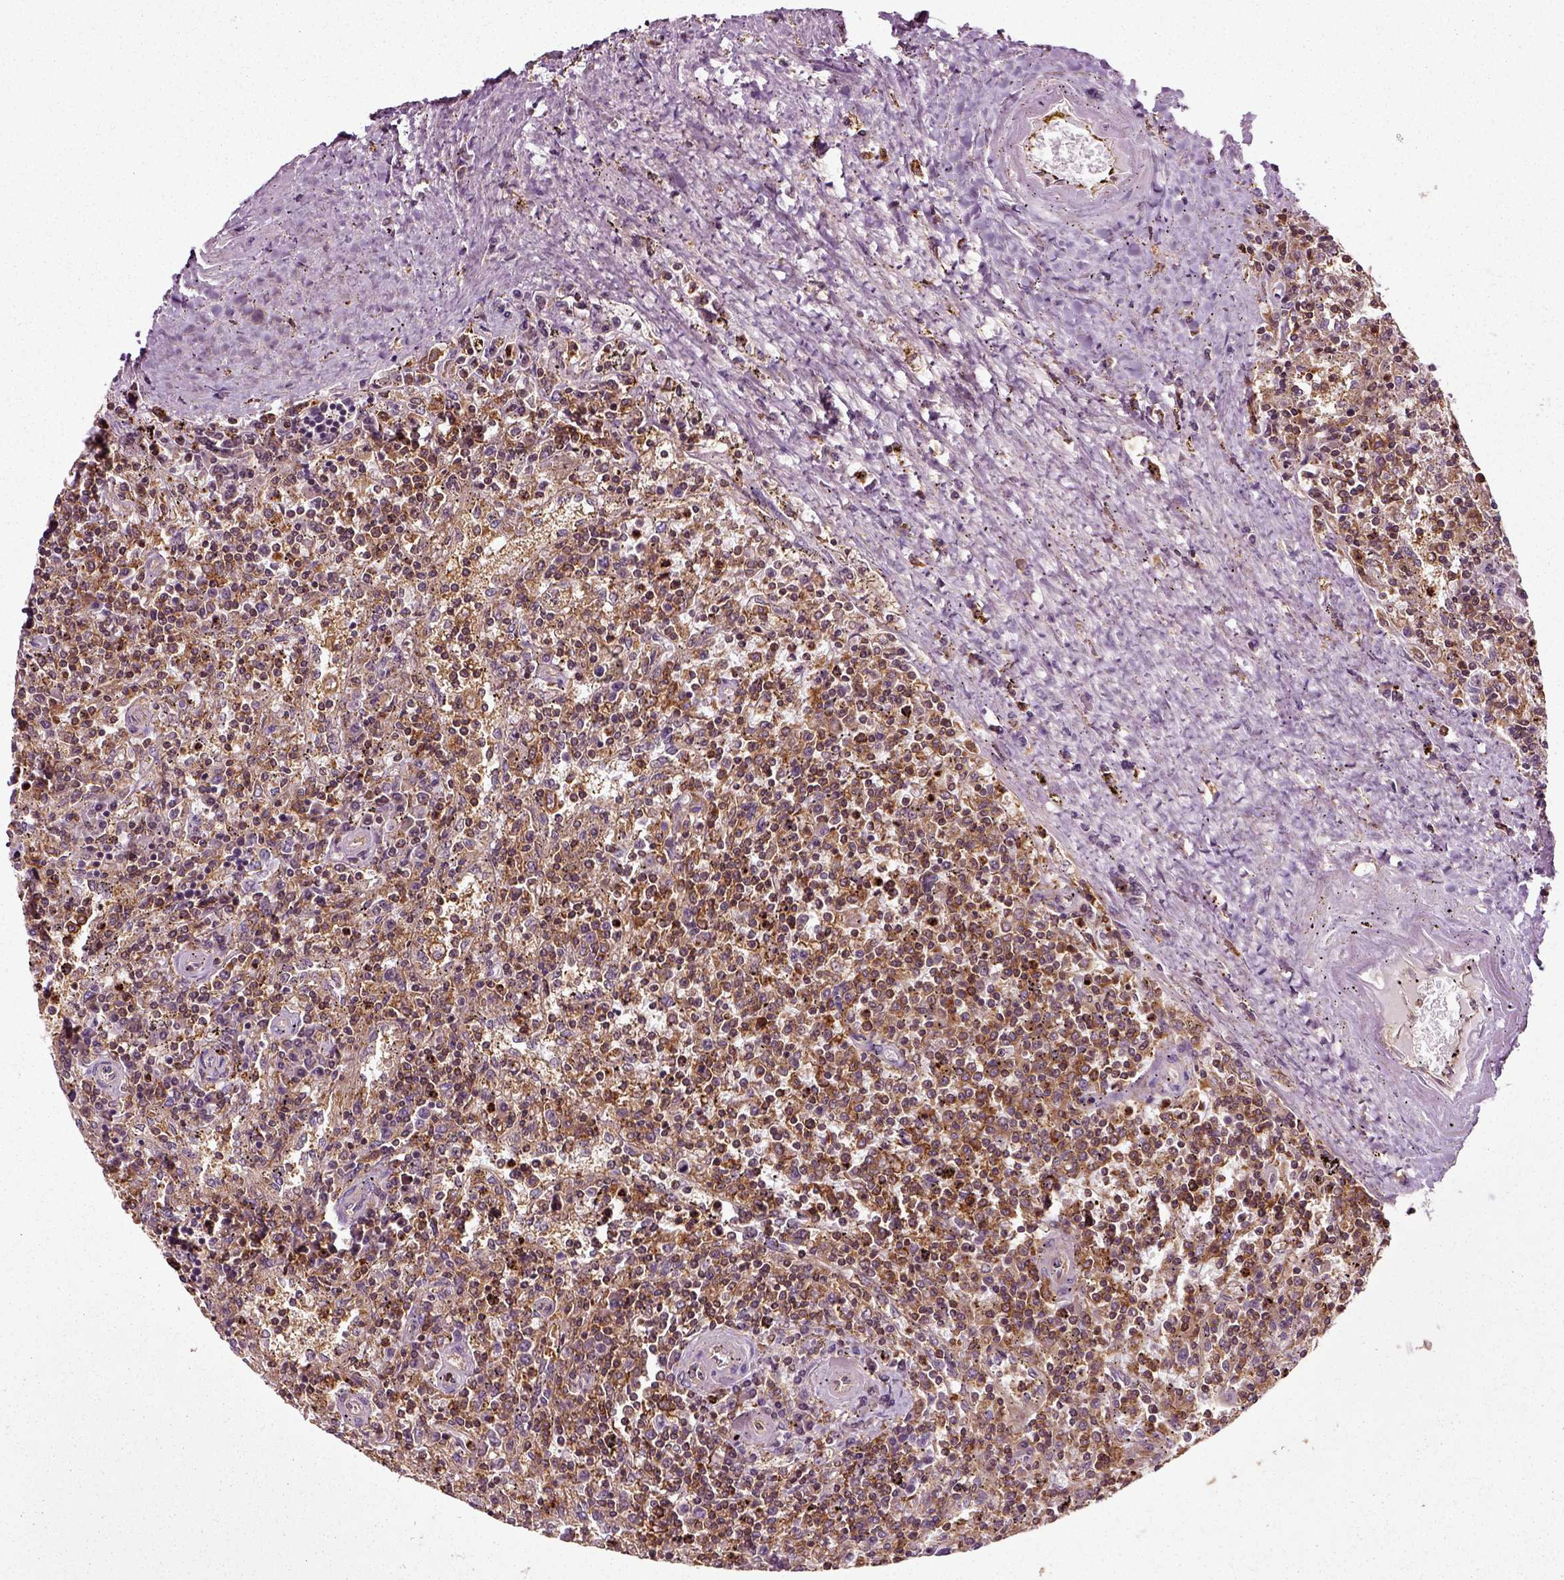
{"staining": {"intensity": "moderate", "quantity": ">75%", "location": "cytoplasmic/membranous"}, "tissue": "lymphoma", "cell_type": "Tumor cells", "image_type": "cancer", "snomed": [{"axis": "morphology", "description": "Malignant lymphoma, non-Hodgkin's type, Low grade"}, {"axis": "topography", "description": "Spleen"}], "caption": "High-power microscopy captured an immunohistochemistry histopathology image of low-grade malignant lymphoma, non-Hodgkin's type, revealing moderate cytoplasmic/membranous staining in about >75% of tumor cells.", "gene": "RHOF", "patient": {"sex": "male", "age": 62}}